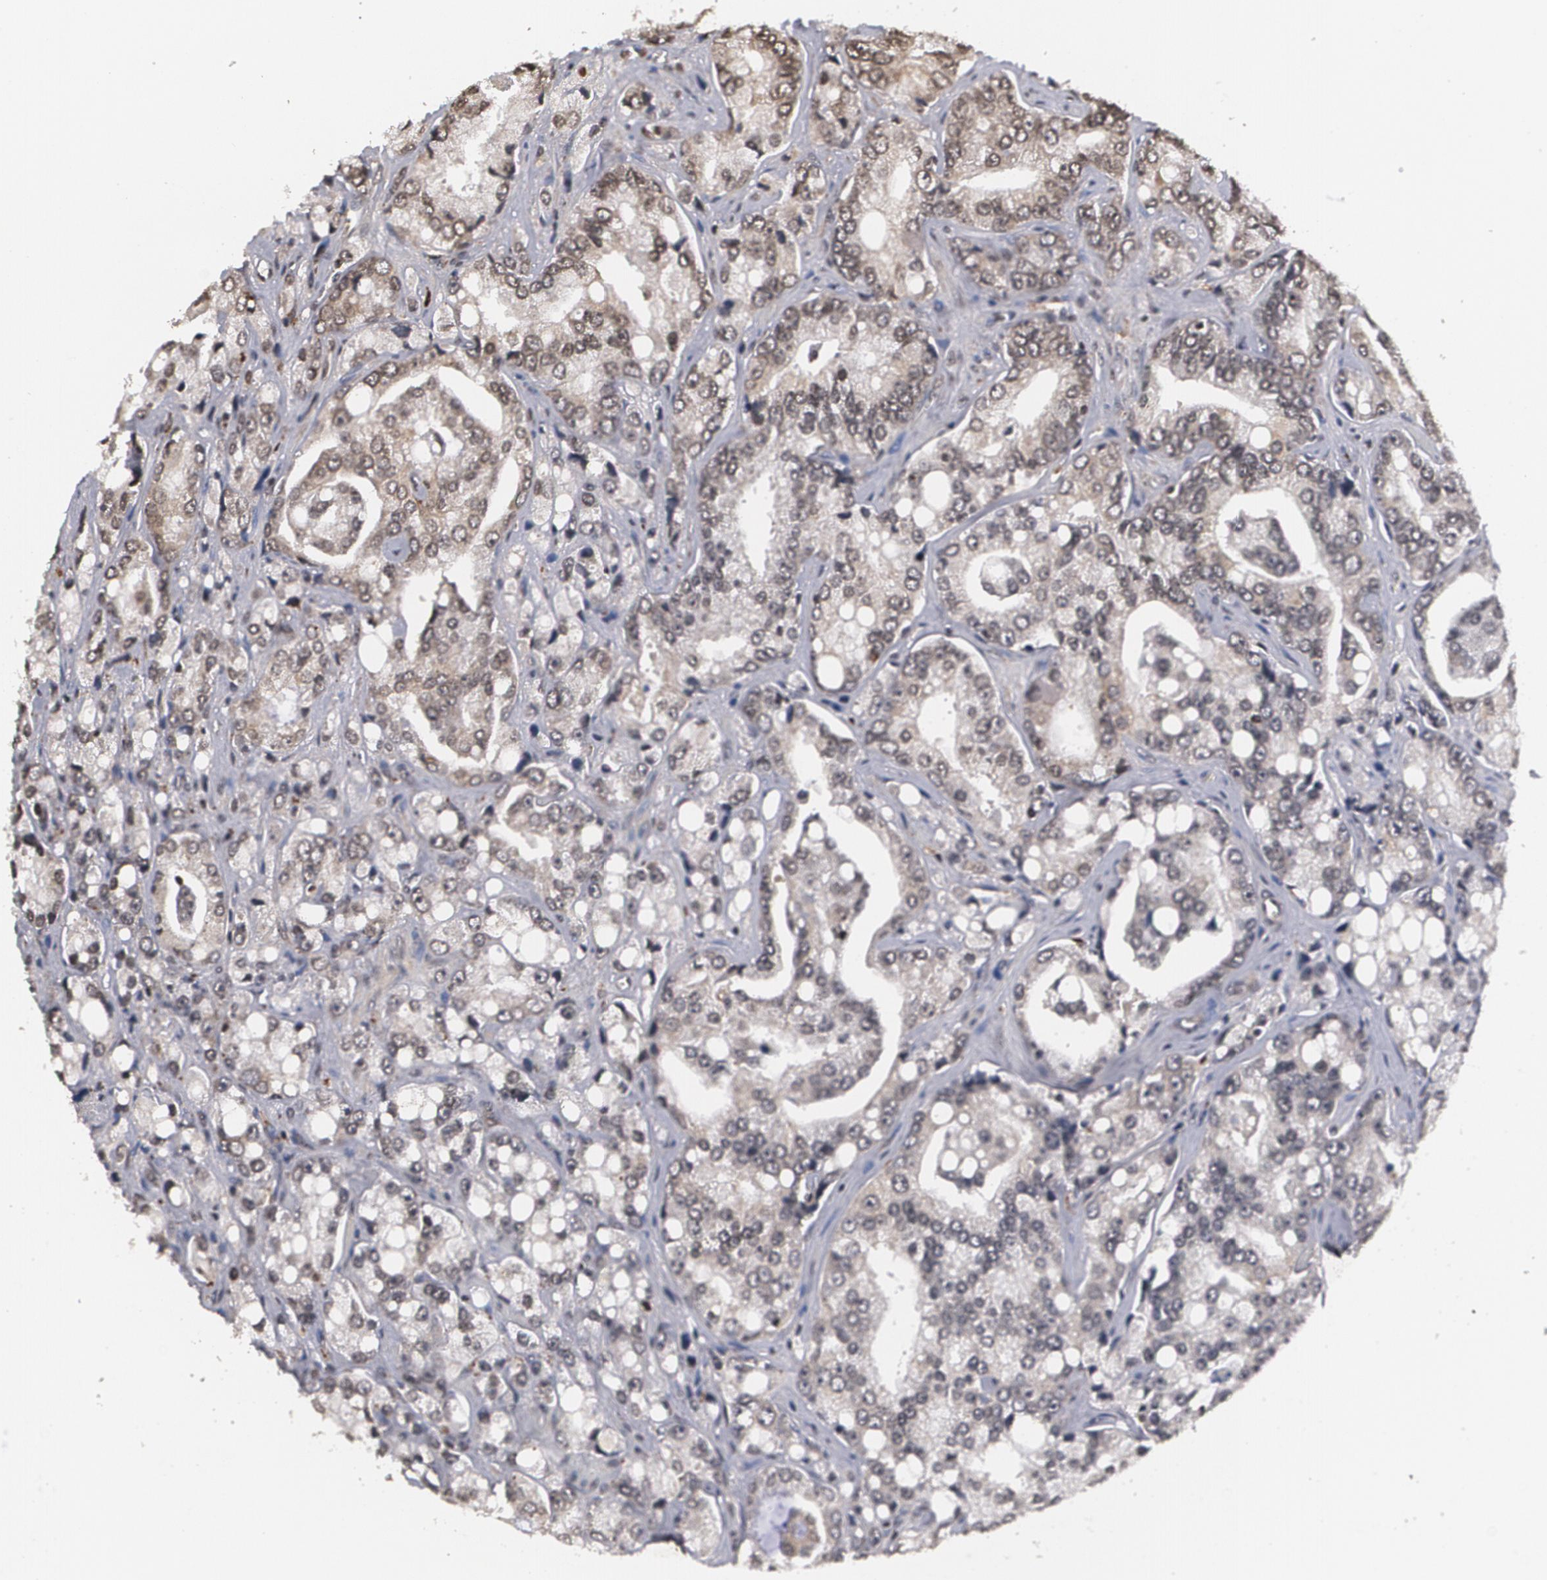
{"staining": {"intensity": "weak", "quantity": "<25%", "location": "cytoplasmic/membranous"}, "tissue": "prostate cancer", "cell_type": "Tumor cells", "image_type": "cancer", "snomed": [{"axis": "morphology", "description": "Adenocarcinoma, High grade"}, {"axis": "topography", "description": "Prostate"}], "caption": "The histopathology image displays no staining of tumor cells in adenocarcinoma (high-grade) (prostate).", "gene": "MVP", "patient": {"sex": "male", "age": 67}}